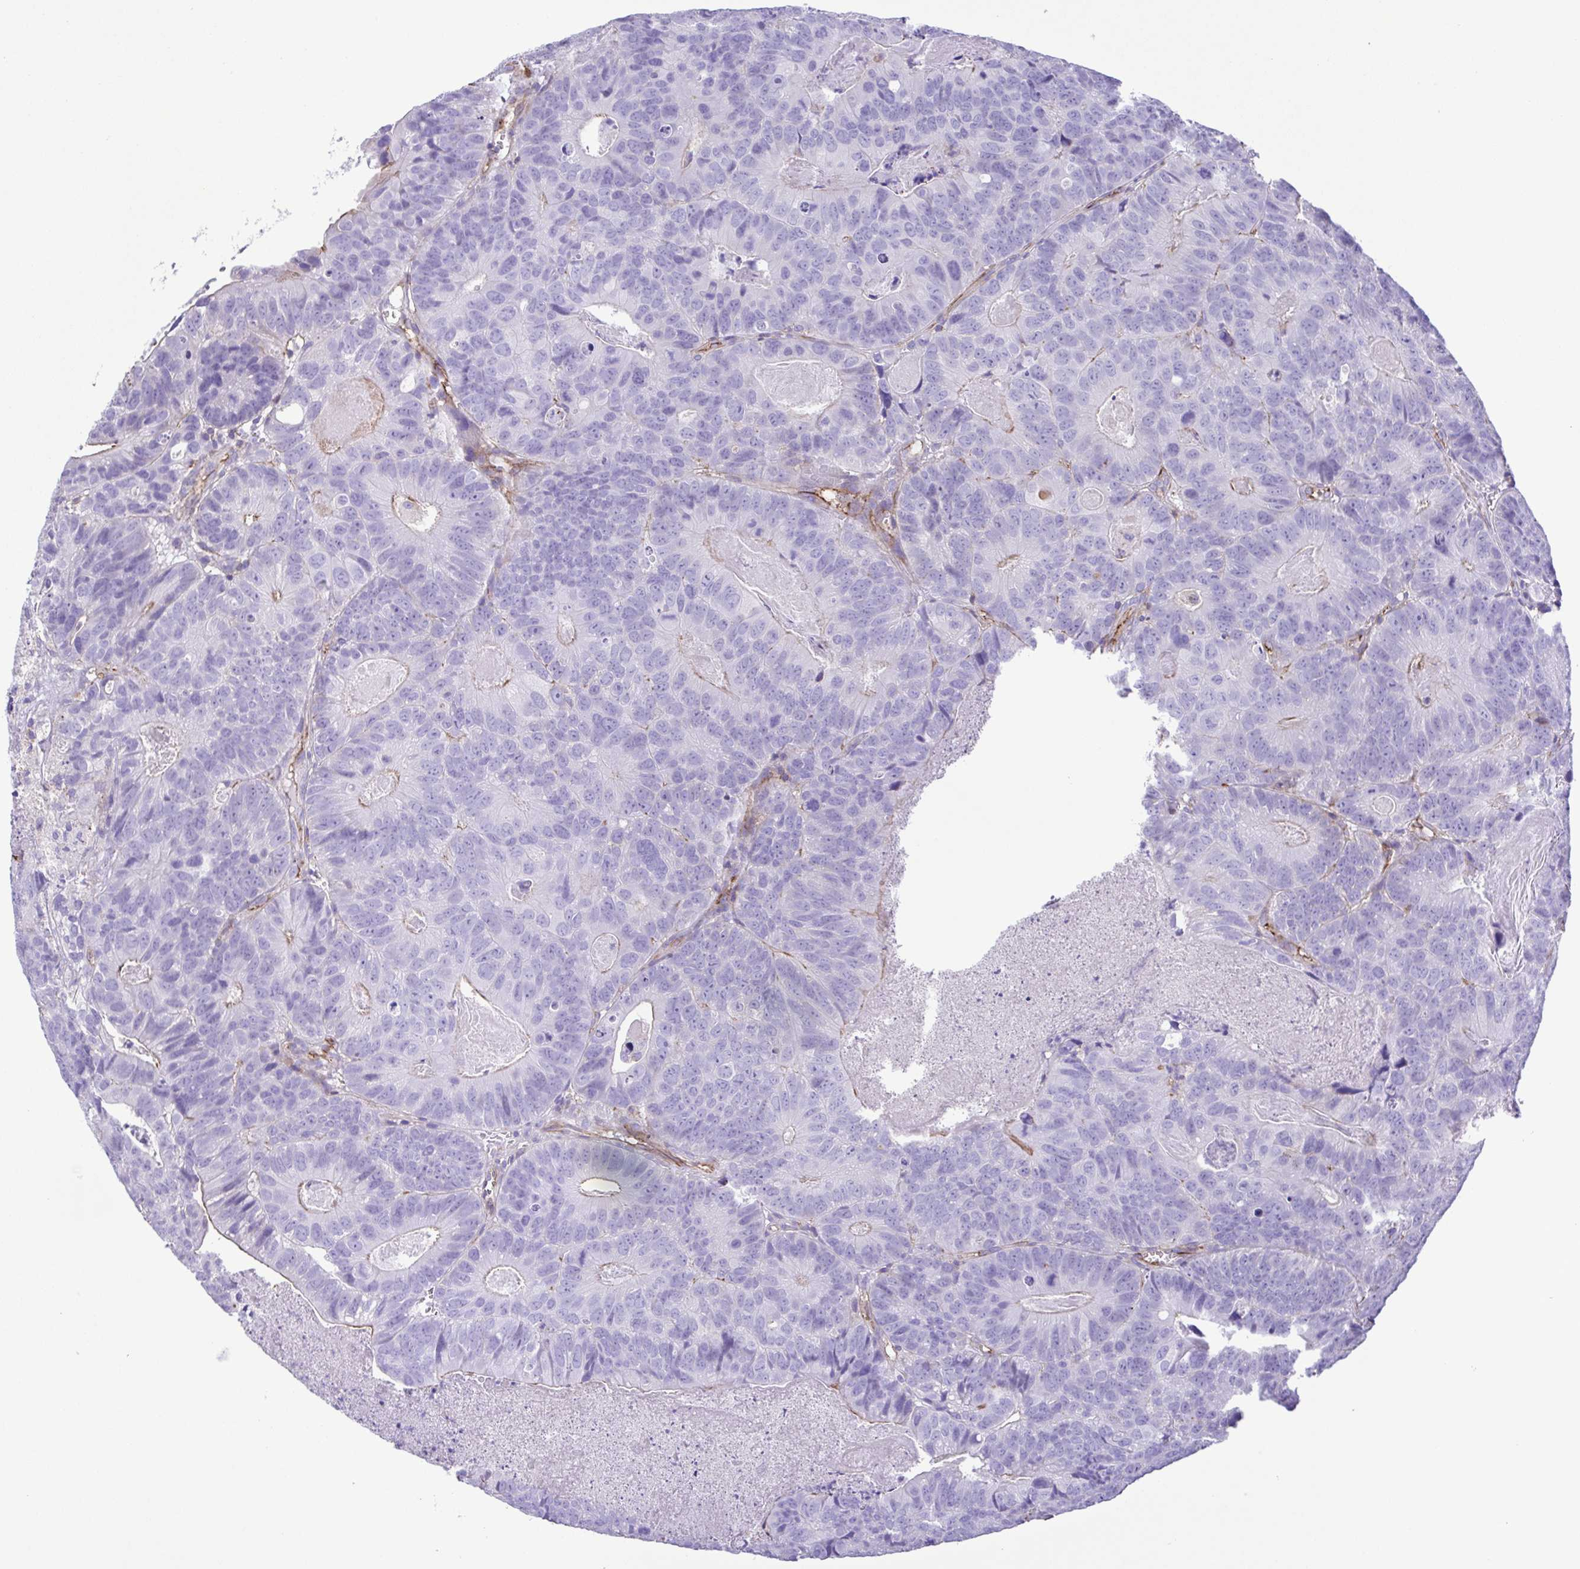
{"staining": {"intensity": "negative", "quantity": "none", "location": "none"}, "tissue": "head and neck cancer", "cell_type": "Tumor cells", "image_type": "cancer", "snomed": [{"axis": "morphology", "description": "Adenocarcinoma, NOS"}, {"axis": "topography", "description": "Head-Neck"}], "caption": "Immunohistochemistry (IHC) micrograph of head and neck adenocarcinoma stained for a protein (brown), which shows no staining in tumor cells.", "gene": "FLT1", "patient": {"sex": "male", "age": 62}}